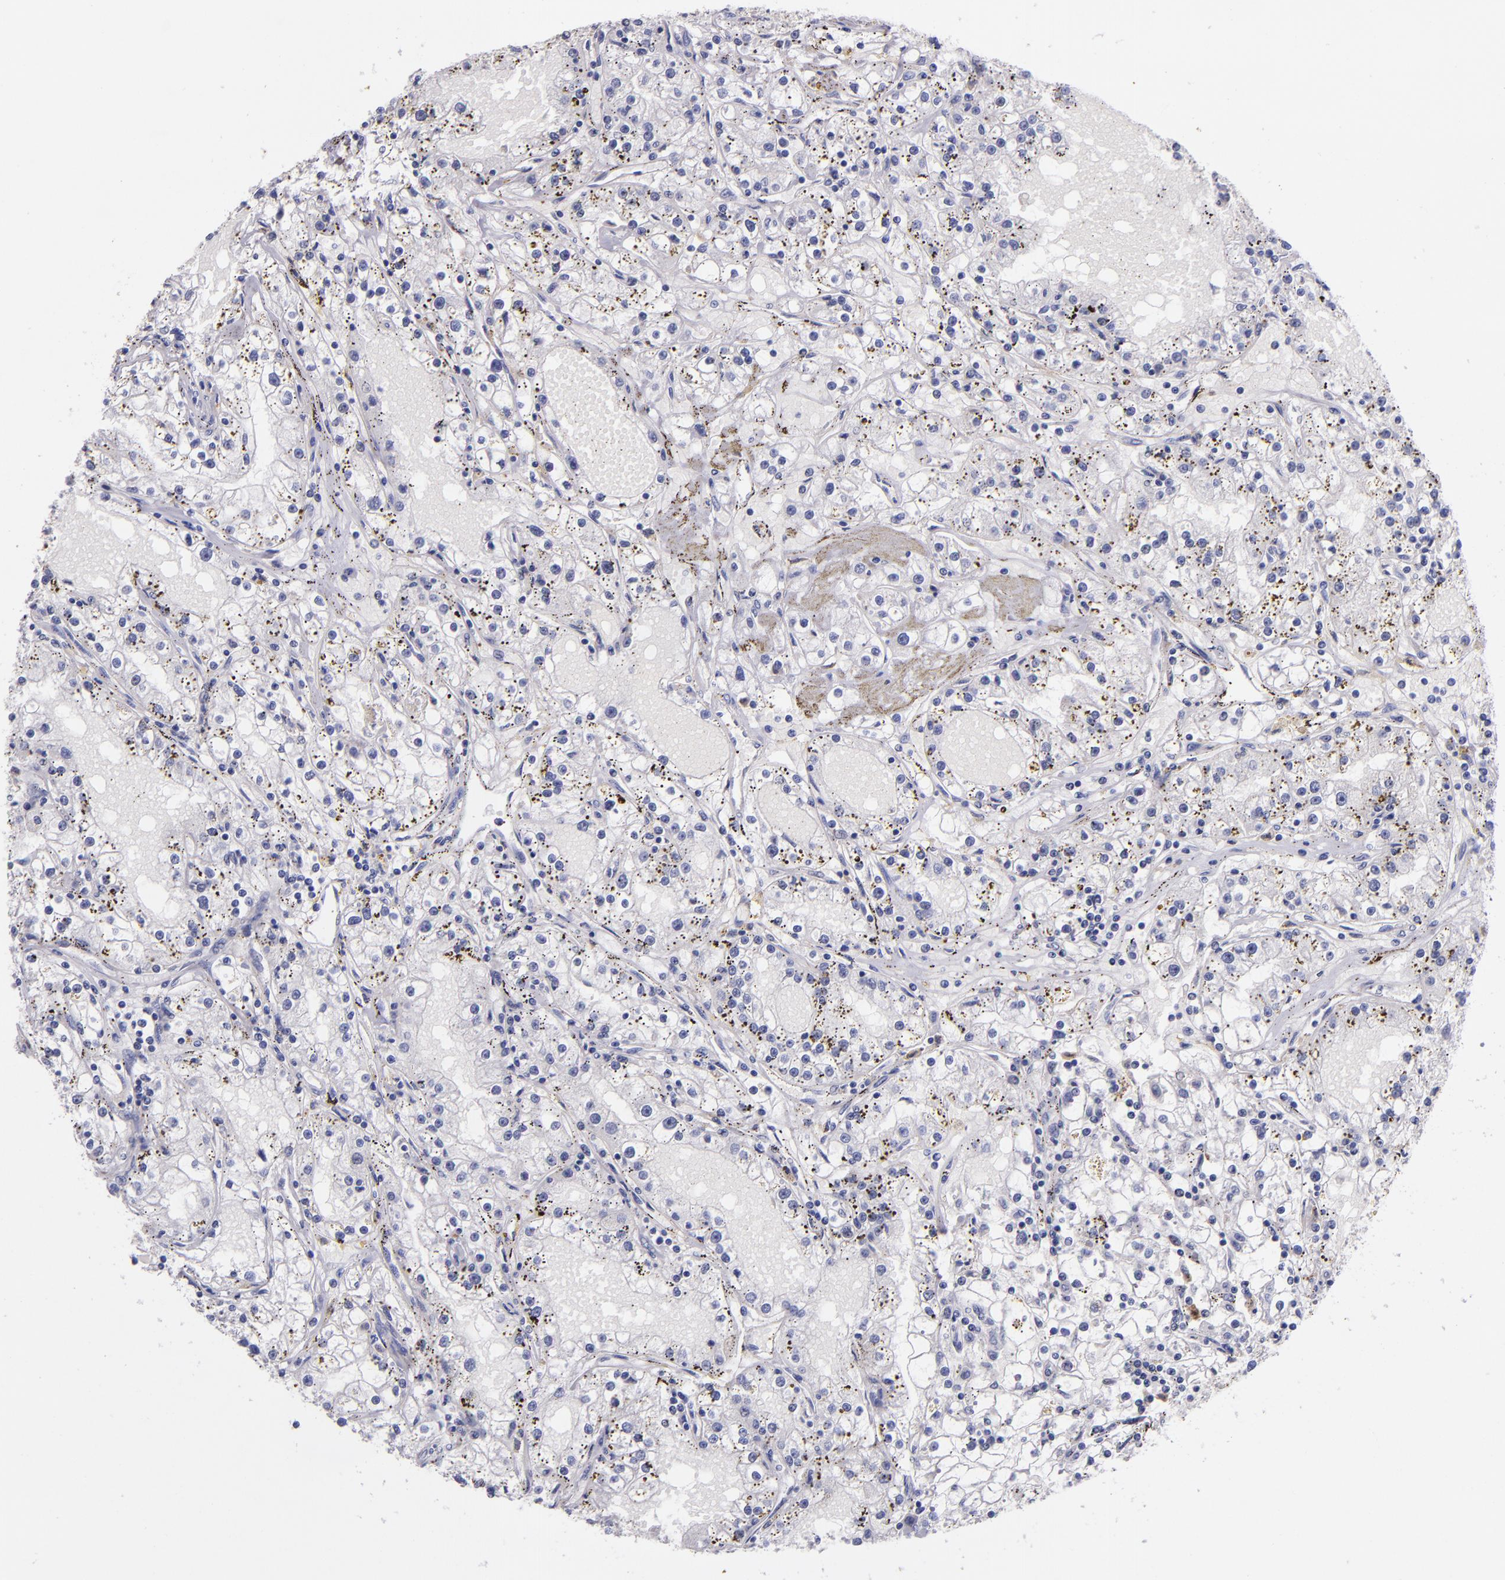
{"staining": {"intensity": "moderate", "quantity": "25%-75%", "location": "cytoplasmic/membranous"}, "tissue": "renal cancer", "cell_type": "Tumor cells", "image_type": "cancer", "snomed": [{"axis": "morphology", "description": "Adenocarcinoma, NOS"}, {"axis": "topography", "description": "Kidney"}], "caption": "An immunohistochemistry (IHC) micrograph of neoplastic tissue is shown. Protein staining in brown highlights moderate cytoplasmic/membranous positivity in renal adenocarcinoma within tumor cells. (DAB = brown stain, brightfield microscopy at high magnification).", "gene": "F13A1", "patient": {"sex": "male", "age": 56}}